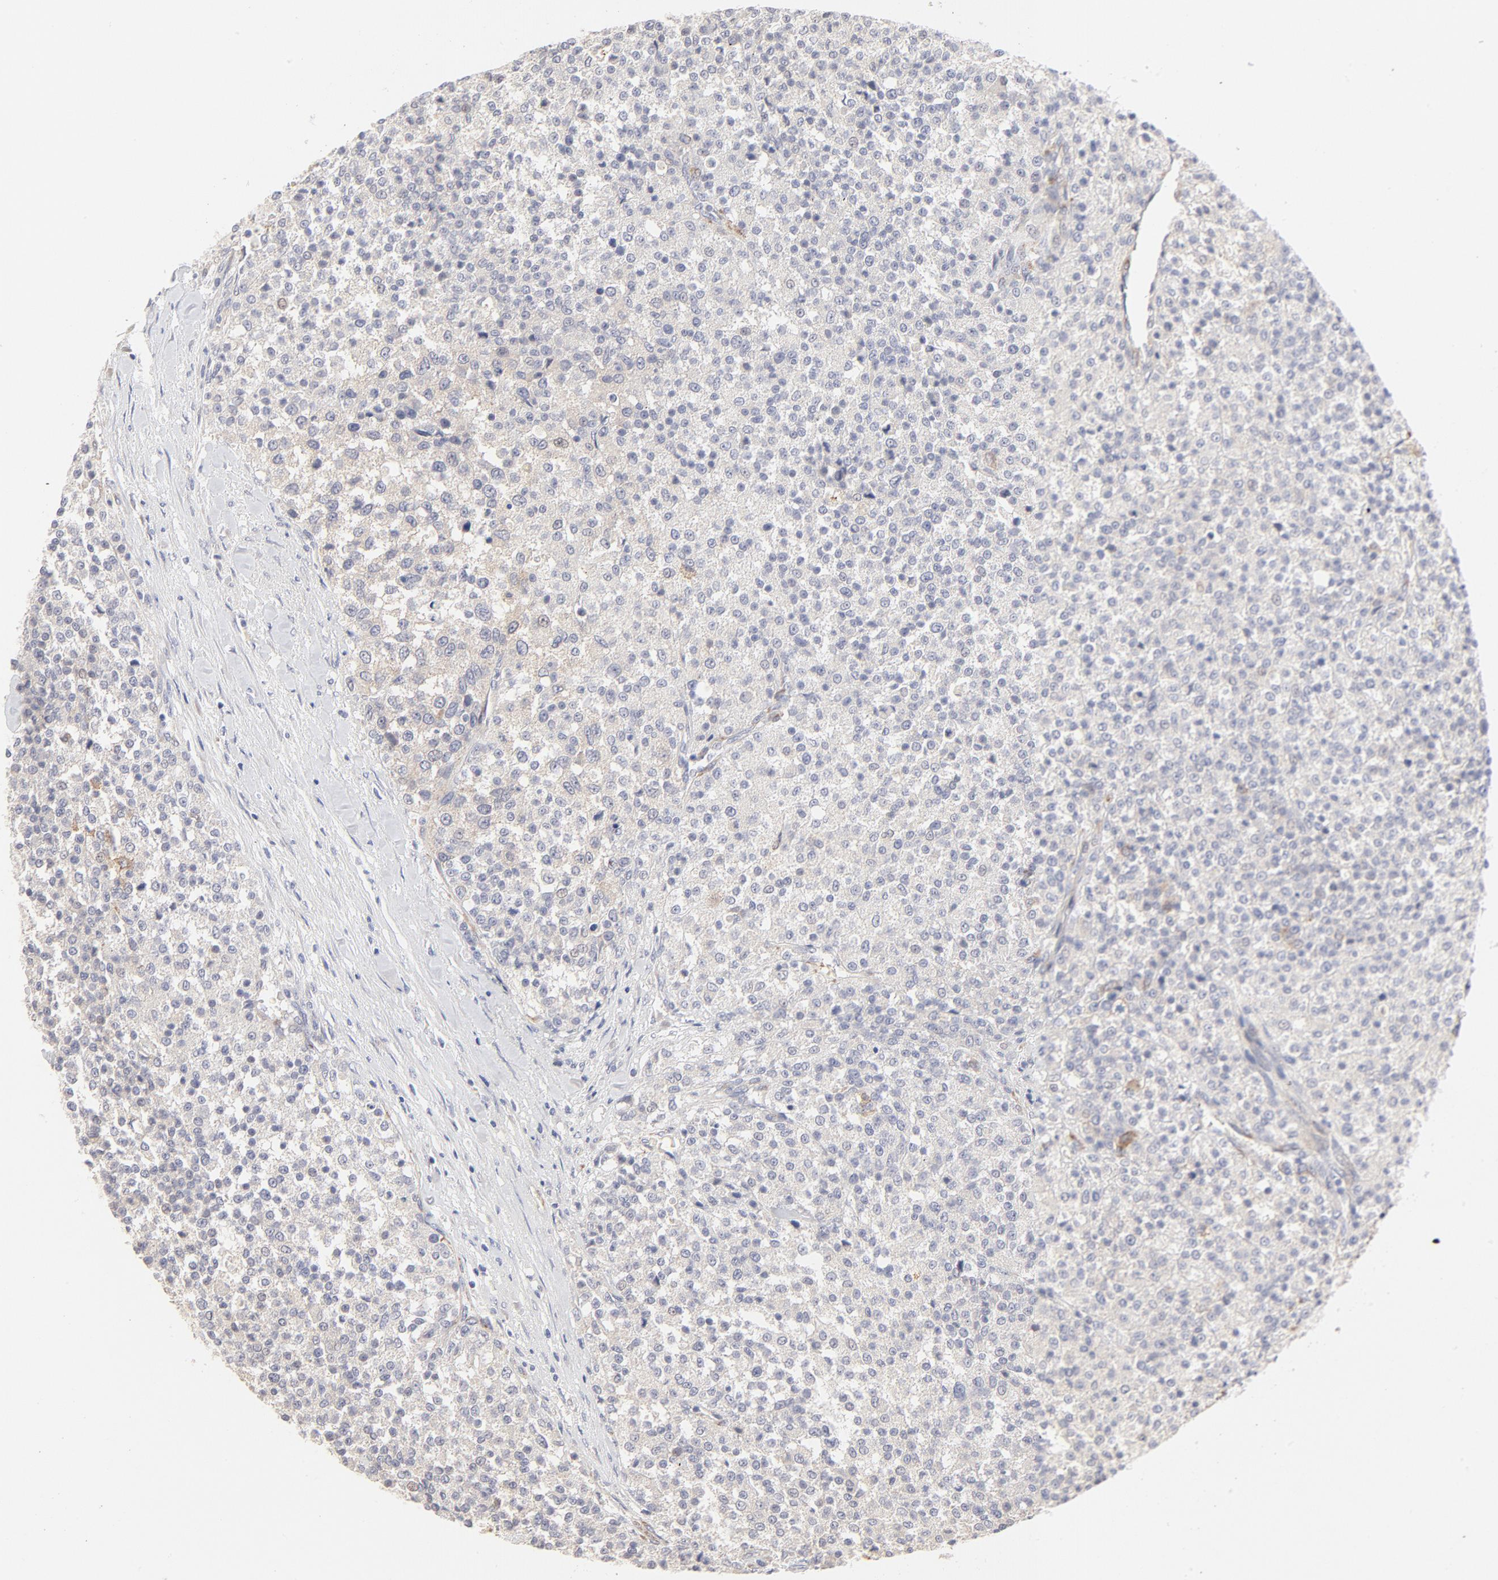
{"staining": {"intensity": "weak", "quantity": "<25%", "location": "cytoplasmic/membranous"}, "tissue": "testis cancer", "cell_type": "Tumor cells", "image_type": "cancer", "snomed": [{"axis": "morphology", "description": "Seminoma, NOS"}, {"axis": "topography", "description": "Testis"}], "caption": "DAB immunohistochemical staining of testis seminoma shows no significant positivity in tumor cells.", "gene": "NKX2-2", "patient": {"sex": "male", "age": 59}}